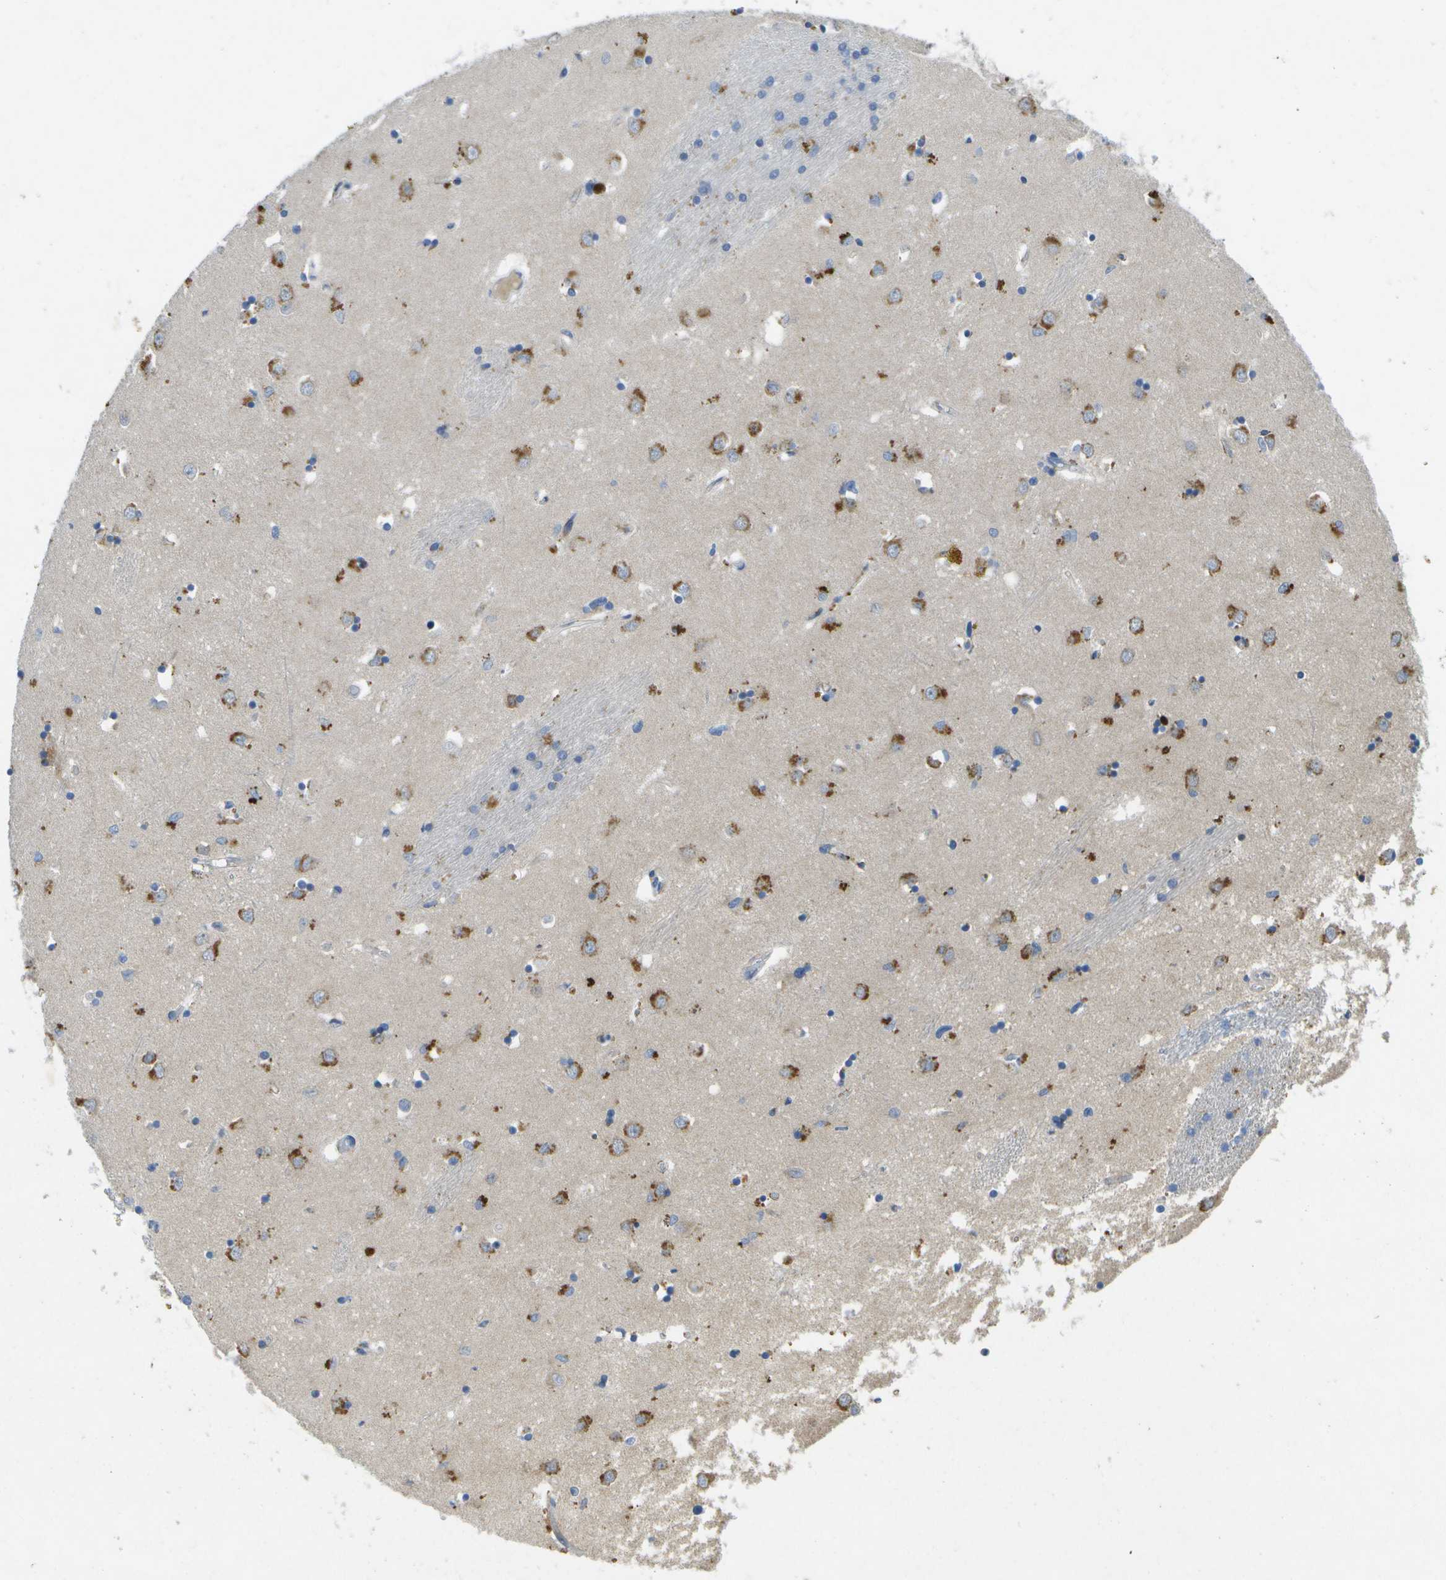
{"staining": {"intensity": "weak", "quantity": "<25%", "location": "cytoplasmic/membranous"}, "tissue": "caudate", "cell_type": "Glial cells", "image_type": "normal", "snomed": [{"axis": "morphology", "description": "Normal tissue, NOS"}, {"axis": "topography", "description": "Lateral ventricle wall"}], "caption": "Immunohistochemistry photomicrograph of normal caudate: human caudate stained with DAB (3,3'-diaminobenzidine) demonstrates no significant protein positivity in glial cells.", "gene": "LIPG", "patient": {"sex": "female", "age": 19}}